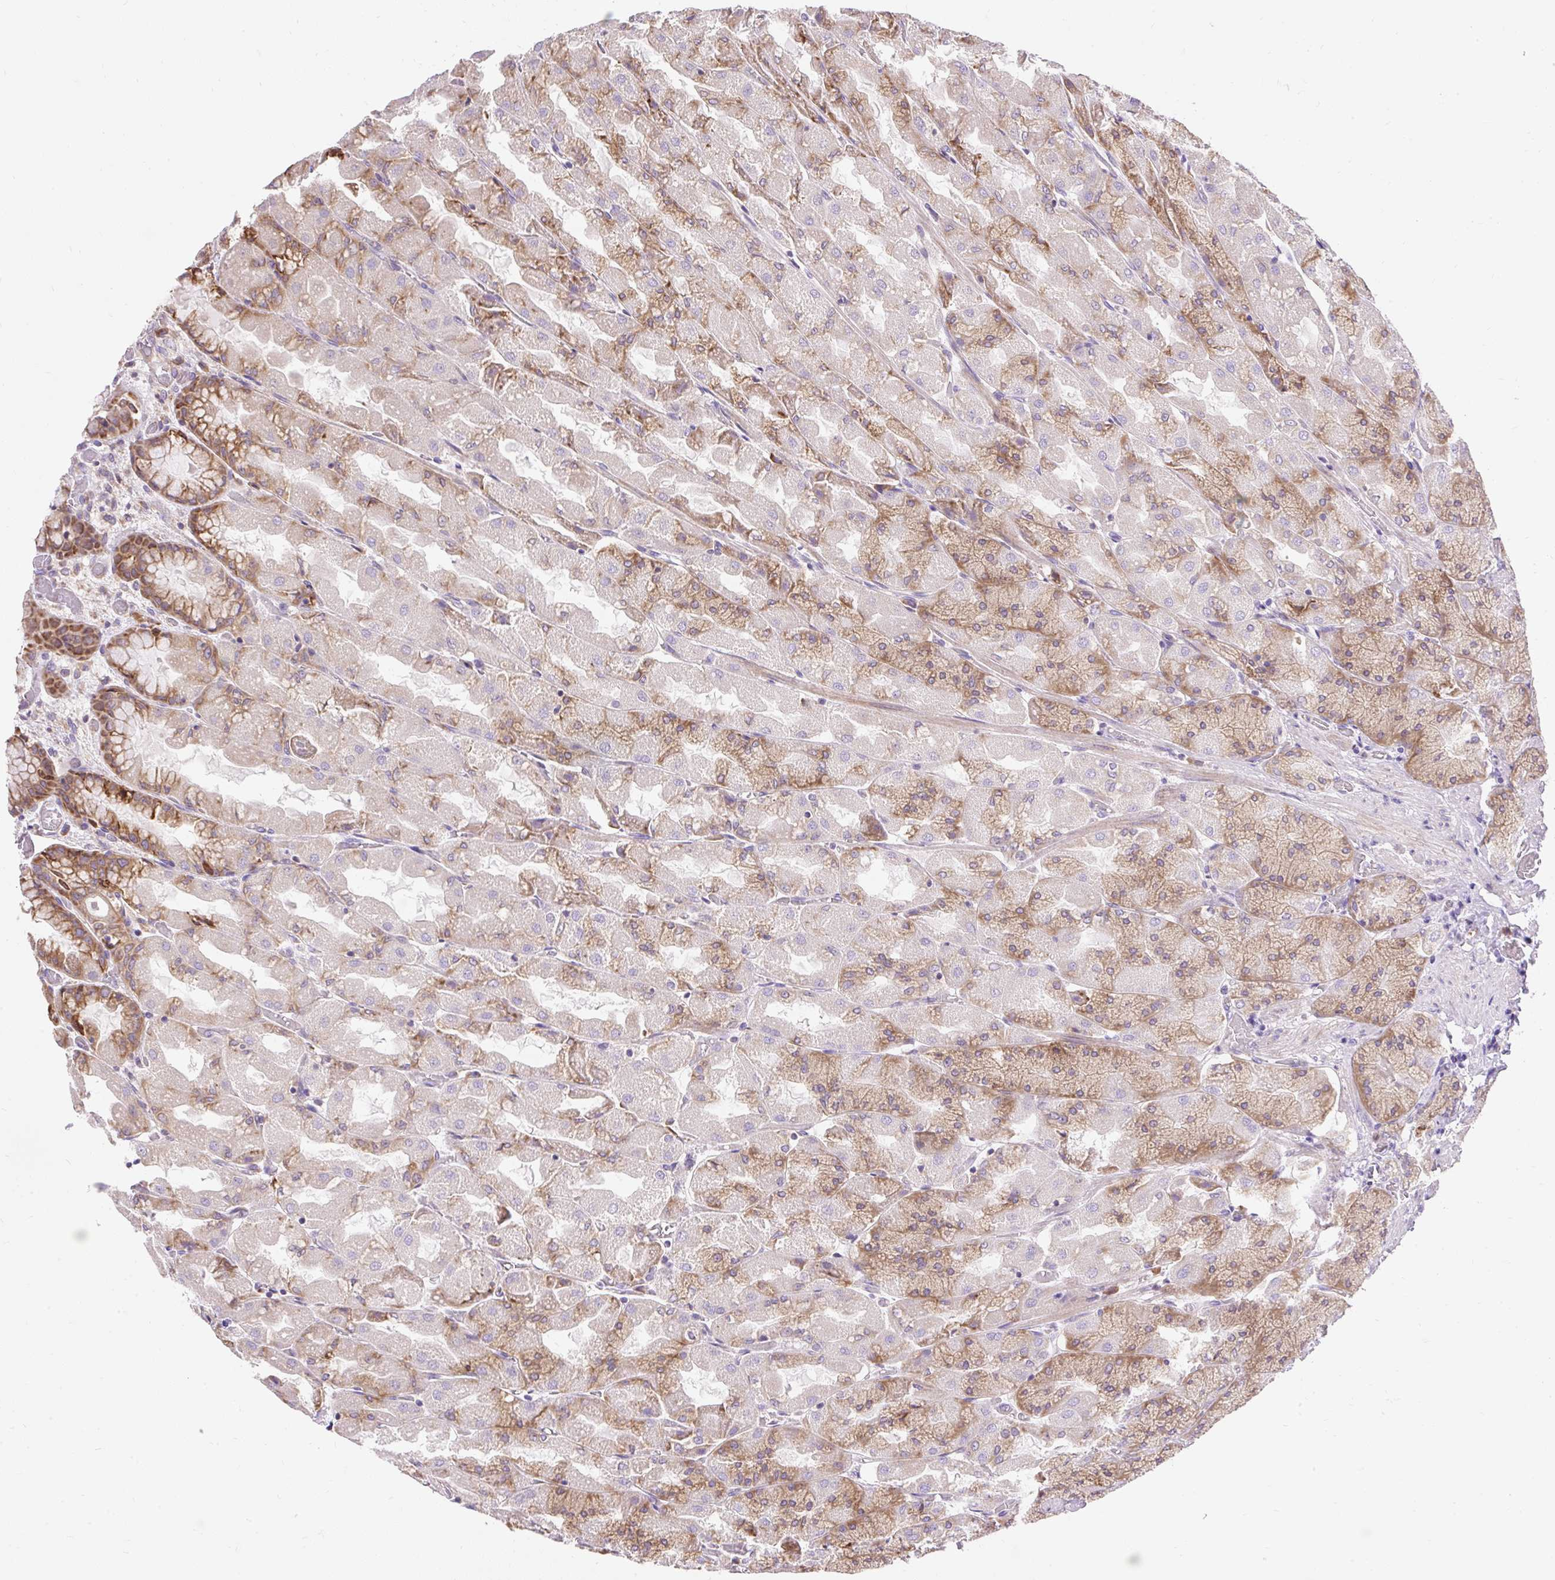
{"staining": {"intensity": "moderate", "quantity": "25%-75%", "location": "cytoplasmic/membranous"}, "tissue": "stomach", "cell_type": "Glandular cells", "image_type": "normal", "snomed": [{"axis": "morphology", "description": "Normal tissue, NOS"}, {"axis": "topography", "description": "Stomach"}], "caption": "High-magnification brightfield microscopy of unremarkable stomach stained with DAB (brown) and counterstained with hematoxylin (blue). glandular cells exhibit moderate cytoplasmic/membranous staining is appreciated in approximately25%-75% of cells. The protein of interest is stained brown, and the nuclei are stained in blue (DAB (3,3'-diaminobenzidine) IHC with brightfield microscopy, high magnification).", "gene": "GPR45", "patient": {"sex": "female", "age": 61}}